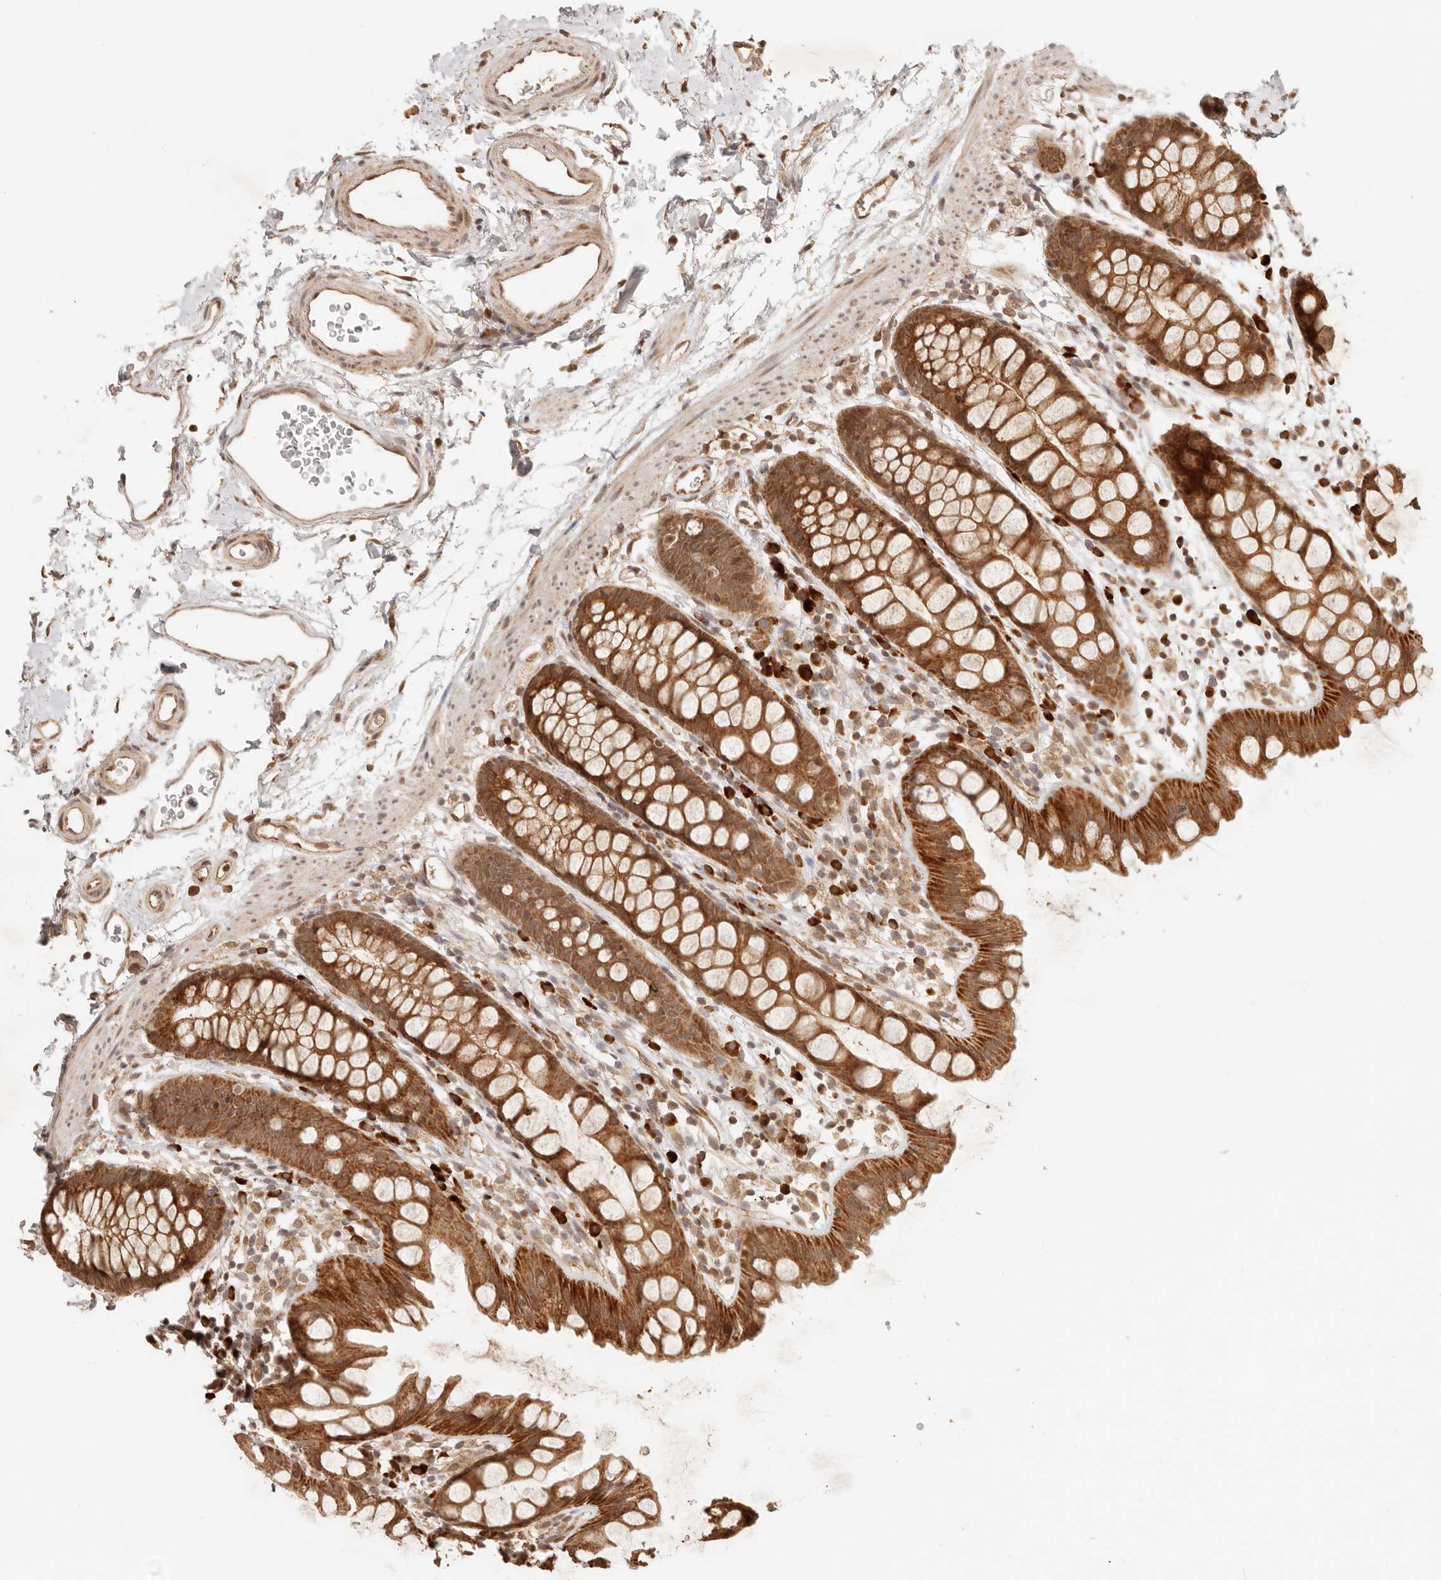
{"staining": {"intensity": "moderate", "quantity": ">75%", "location": "cytoplasmic/membranous"}, "tissue": "rectum", "cell_type": "Glandular cells", "image_type": "normal", "snomed": [{"axis": "morphology", "description": "Normal tissue, NOS"}, {"axis": "topography", "description": "Rectum"}], "caption": "Immunohistochemical staining of normal human rectum shows moderate cytoplasmic/membranous protein expression in about >75% of glandular cells.", "gene": "BAALC", "patient": {"sex": "female", "age": 65}}